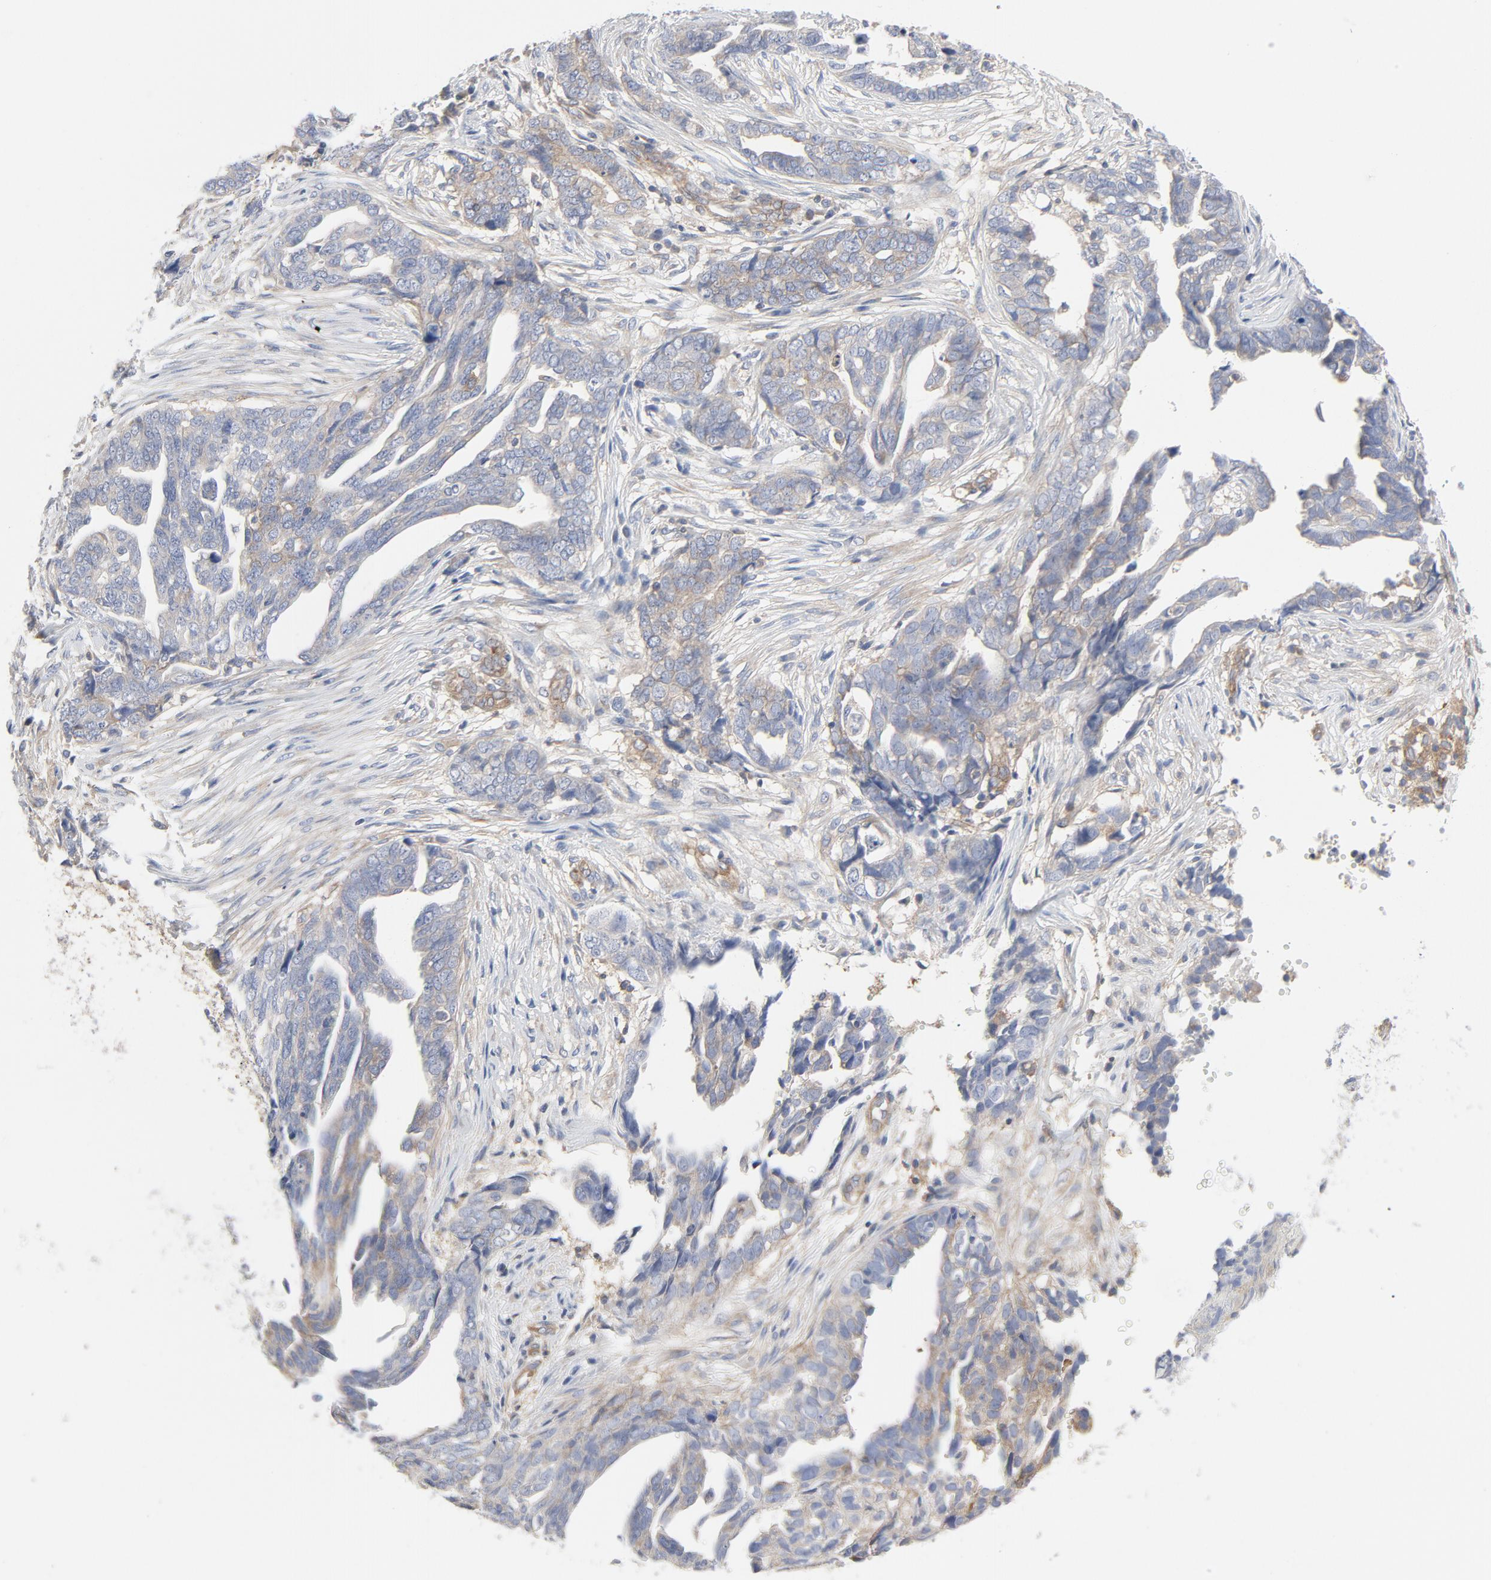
{"staining": {"intensity": "moderate", "quantity": "<25%", "location": "cytoplasmic/membranous"}, "tissue": "ovarian cancer", "cell_type": "Tumor cells", "image_type": "cancer", "snomed": [{"axis": "morphology", "description": "Normal tissue, NOS"}, {"axis": "morphology", "description": "Cystadenocarcinoma, serous, NOS"}, {"axis": "topography", "description": "Fallopian tube"}, {"axis": "topography", "description": "Ovary"}], "caption": "Immunohistochemistry (IHC) image of neoplastic tissue: human serous cystadenocarcinoma (ovarian) stained using IHC displays low levels of moderate protein expression localized specifically in the cytoplasmic/membranous of tumor cells, appearing as a cytoplasmic/membranous brown color.", "gene": "RABEP1", "patient": {"sex": "female", "age": 56}}